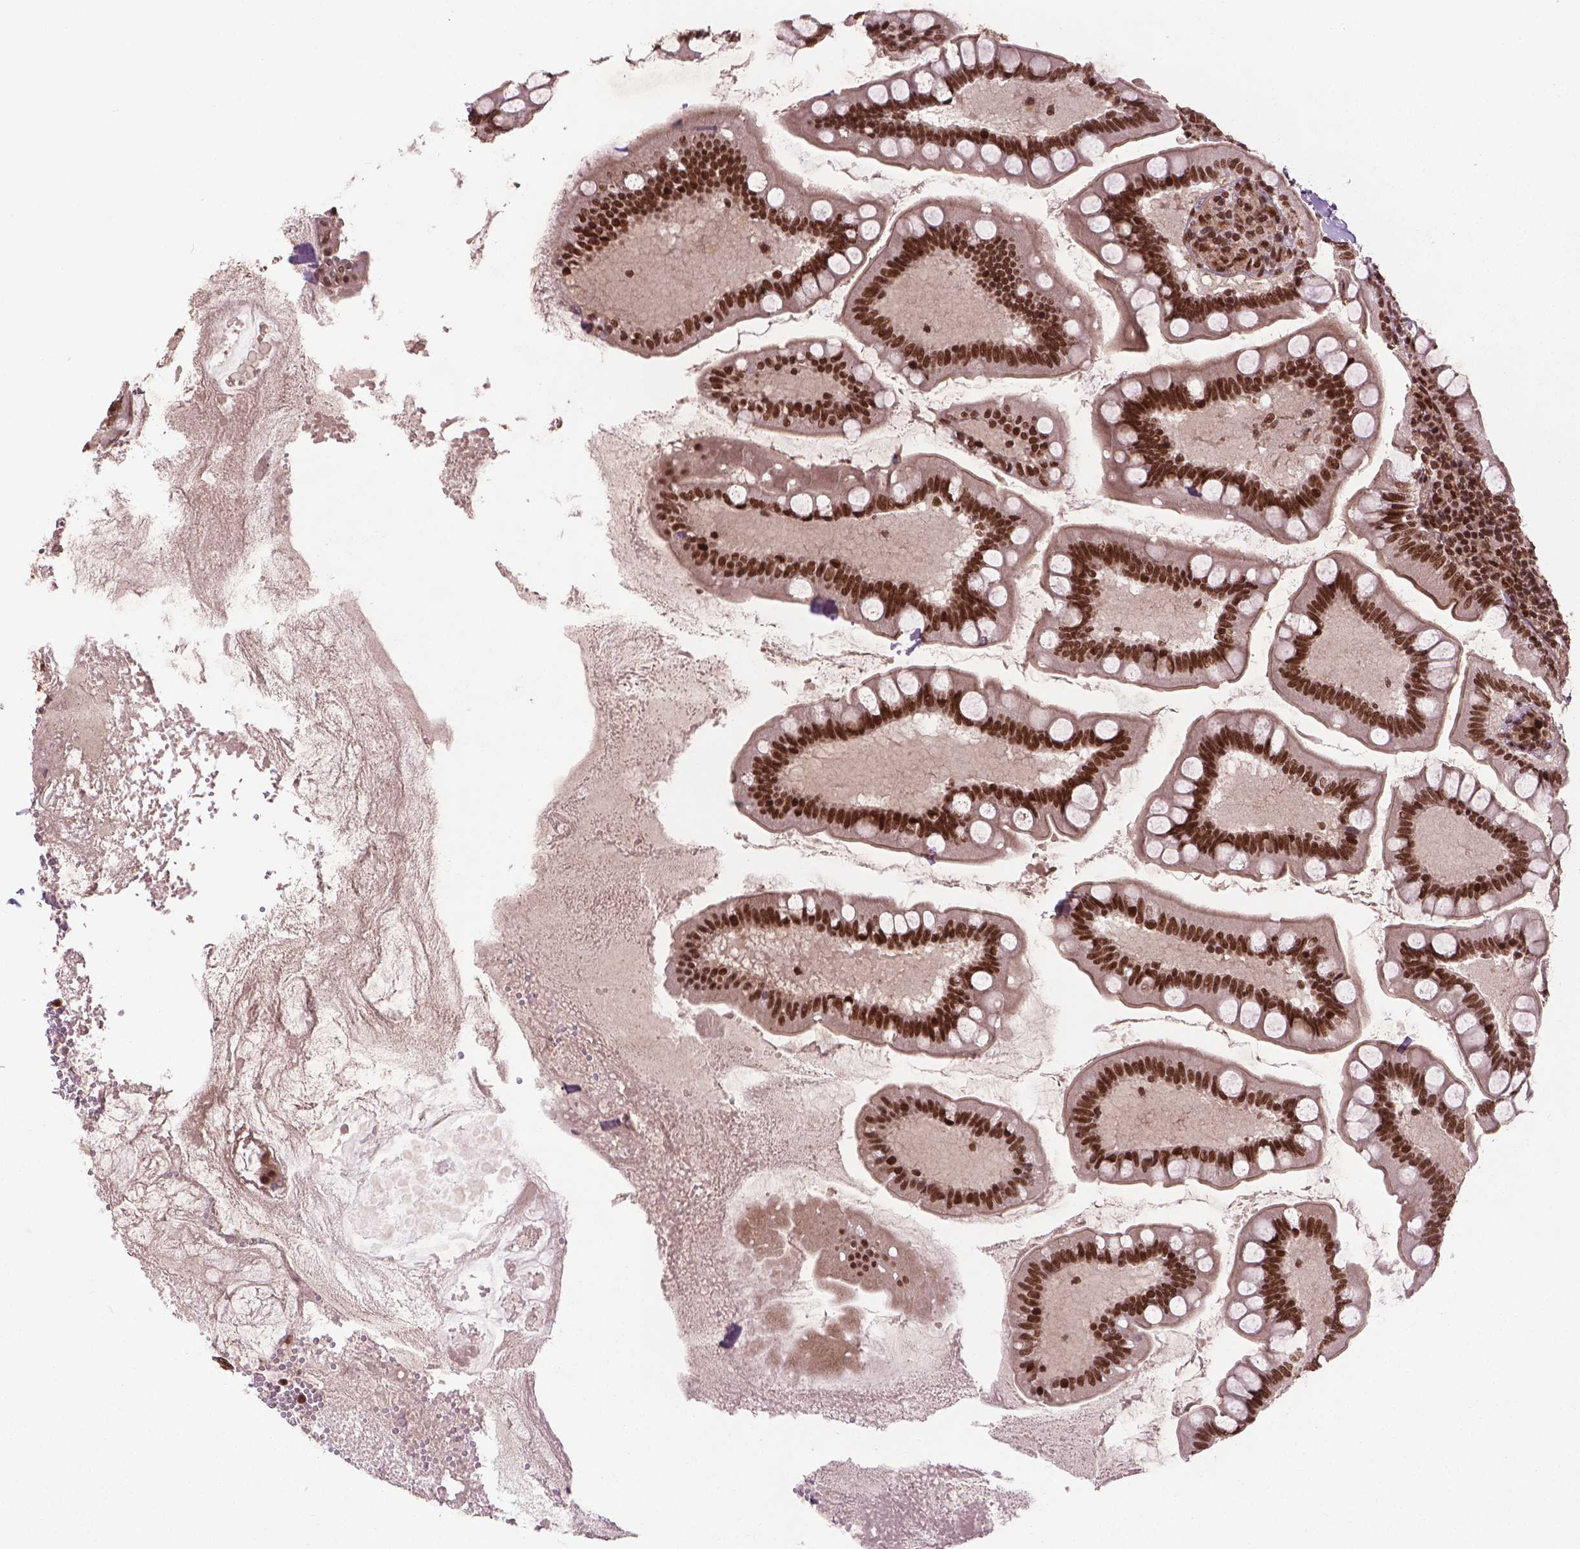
{"staining": {"intensity": "strong", "quantity": ">75%", "location": "nuclear"}, "tissue": "small intestine", "cell_type": "Glandular cells", "image_type": "normal", "snomed": [{"axis": "morphology", "description": "Normal tissue, NOS"}, {"axis": "topography", "description": "Small intestine"}], "caption": "Strong nuclear positivity for a protein is identified in approximately >75% of glandular cells of benign small intestine using immunohistochemistry.", "gene": "SIRT6", "patient": {"sex": "female", "age": 56}}